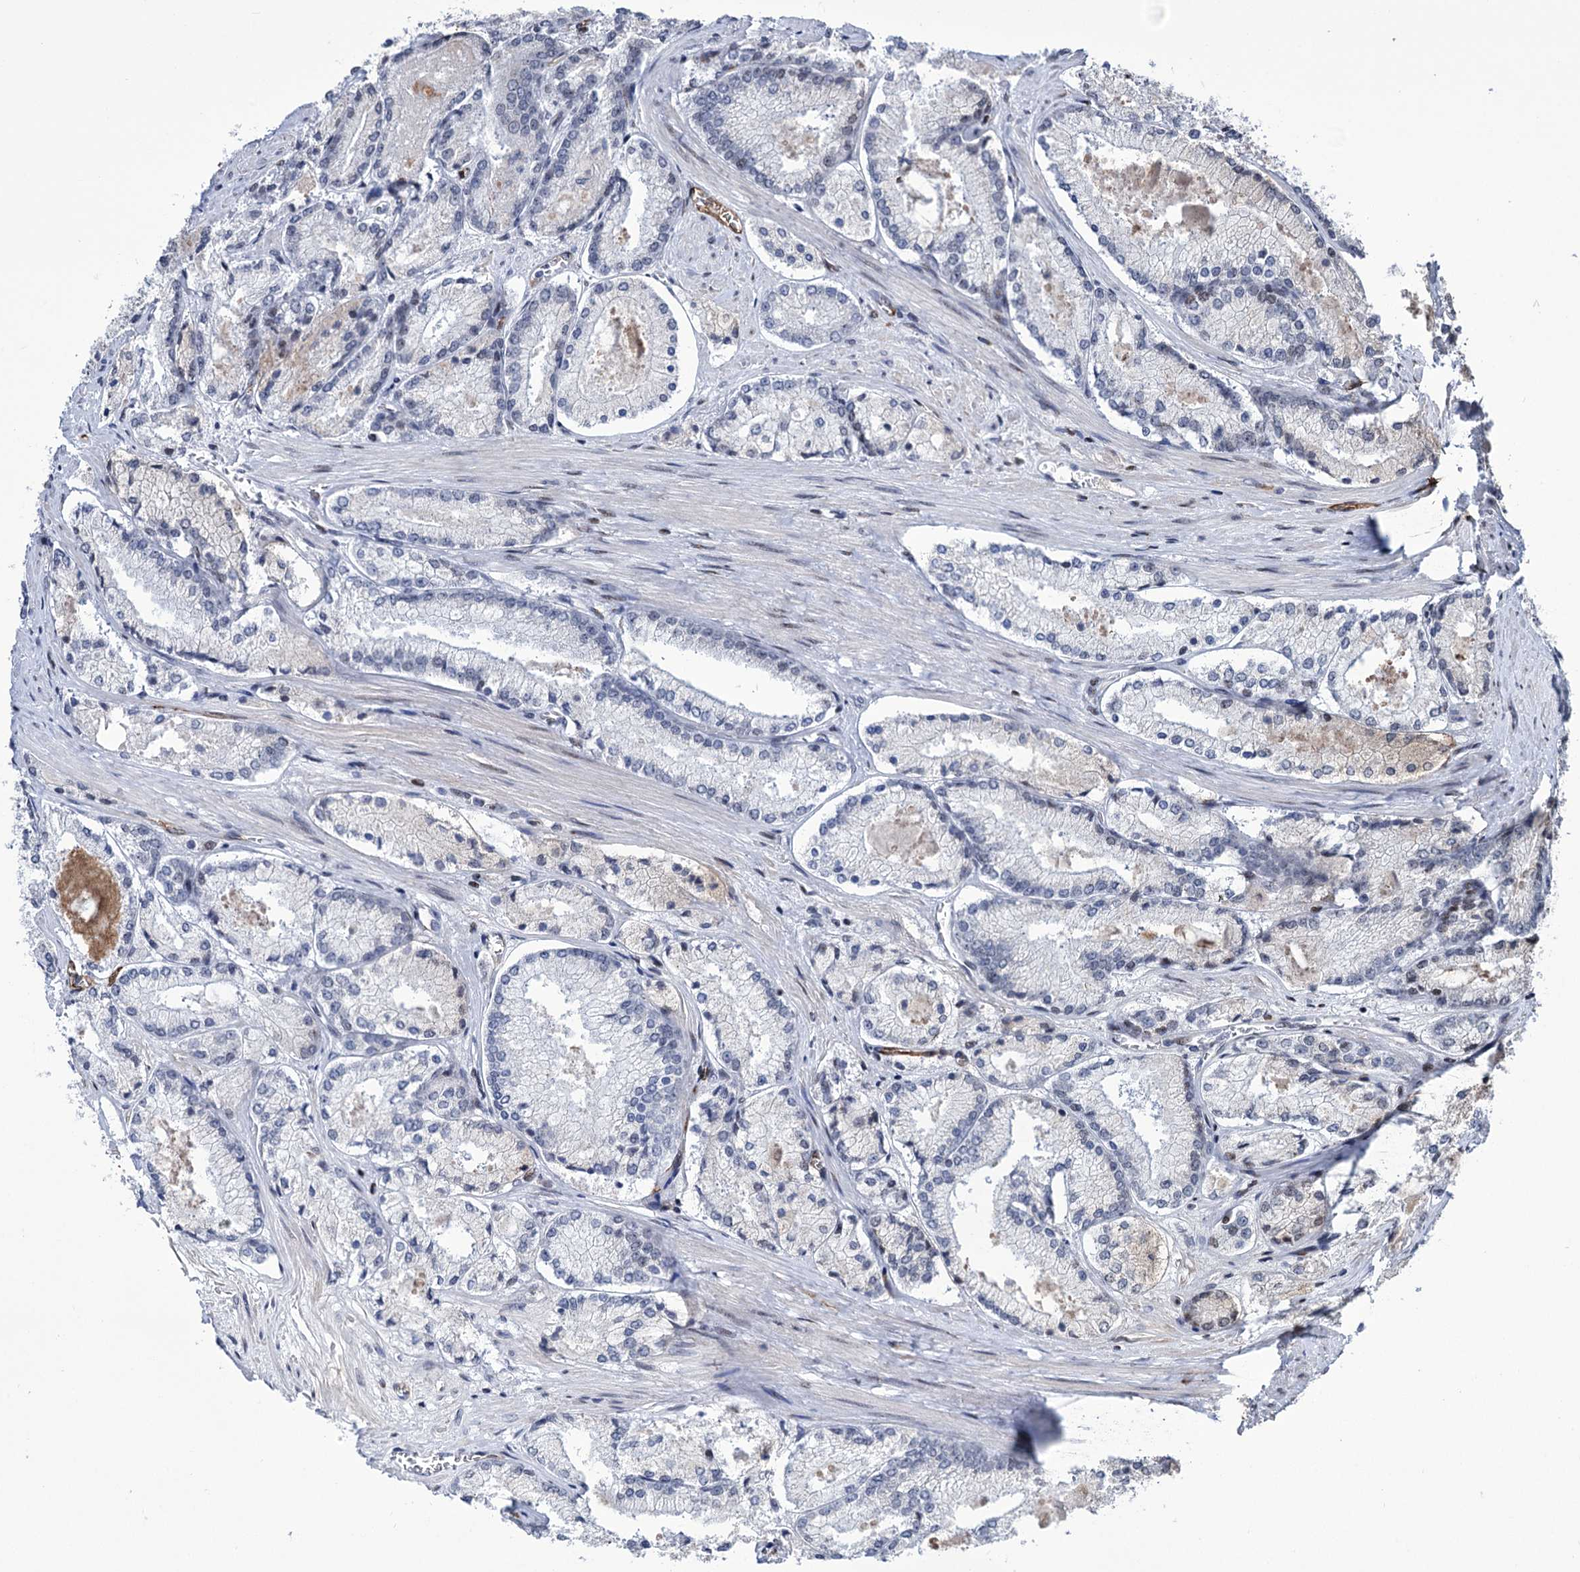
{"staining": {"intensity": "negative", "quantity": "none", "location": "none"}, "tissue": "prostate cancer", "cell_type": "Tumor cells", "image_type": "cancer", "snomed": [{"axis": "morphology", "description": "Adenocarcinoma, Low grade"}, {"axis": "topography", "description": "Prostate"}], "caption": "Immunohistochemical staining of human prostate cancer (adenocarcinoma (low-grade)) shows no significant staining in tumor cells.", "gene": "ZC3H12C", "patient": {"sex": "male", "age": 74}}